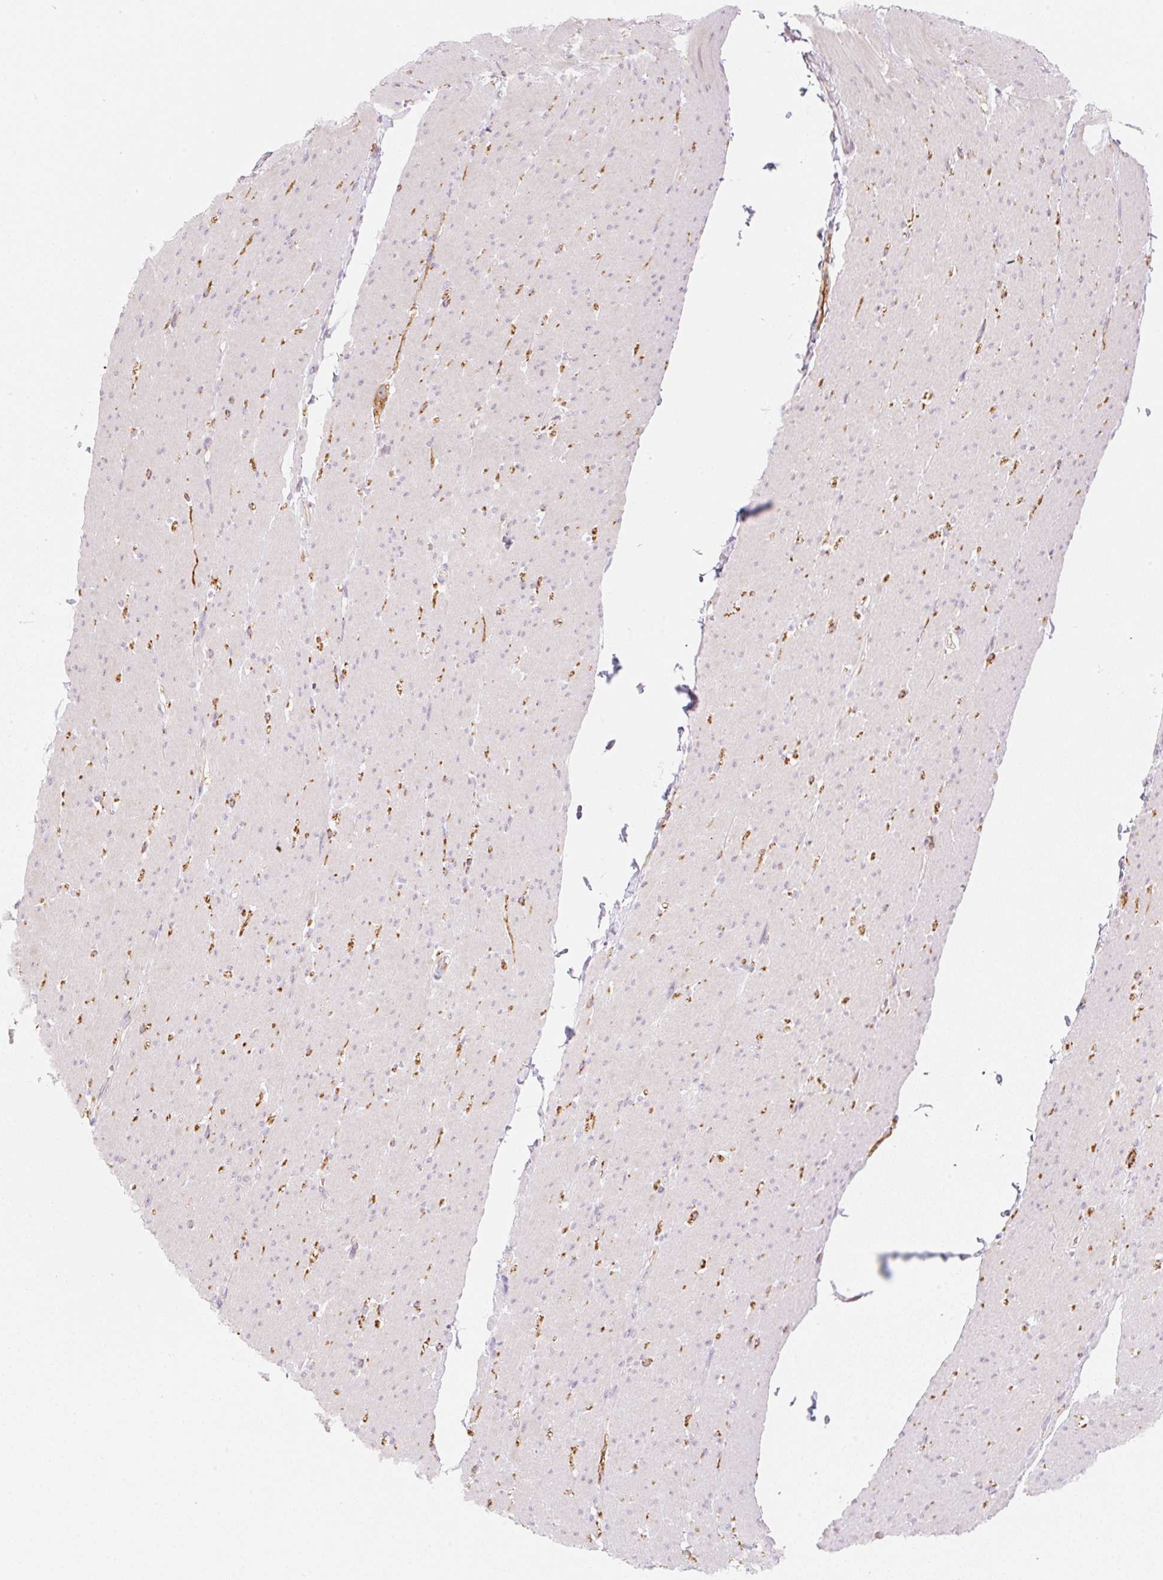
{"staining": {"intensity": "negative", "quantity": "none", "location": "none"}, "tissue": "smooth muscle", "cell_type": "Smooth muscle cells", "image_type": "normal", "snomed": [{"axis": "morphology", "description": "Normal tissue, NOS"}, {"axis": "topography", "description": "Smooth muscle"}, {"axis": "topography", "description": "Rectum"}], "caption": "Smooth muscle cells are negative for protein expression in normal human smooth muscle.", "gene": "CASKIN1", "patient": {"sex": "male", "age": 53}}